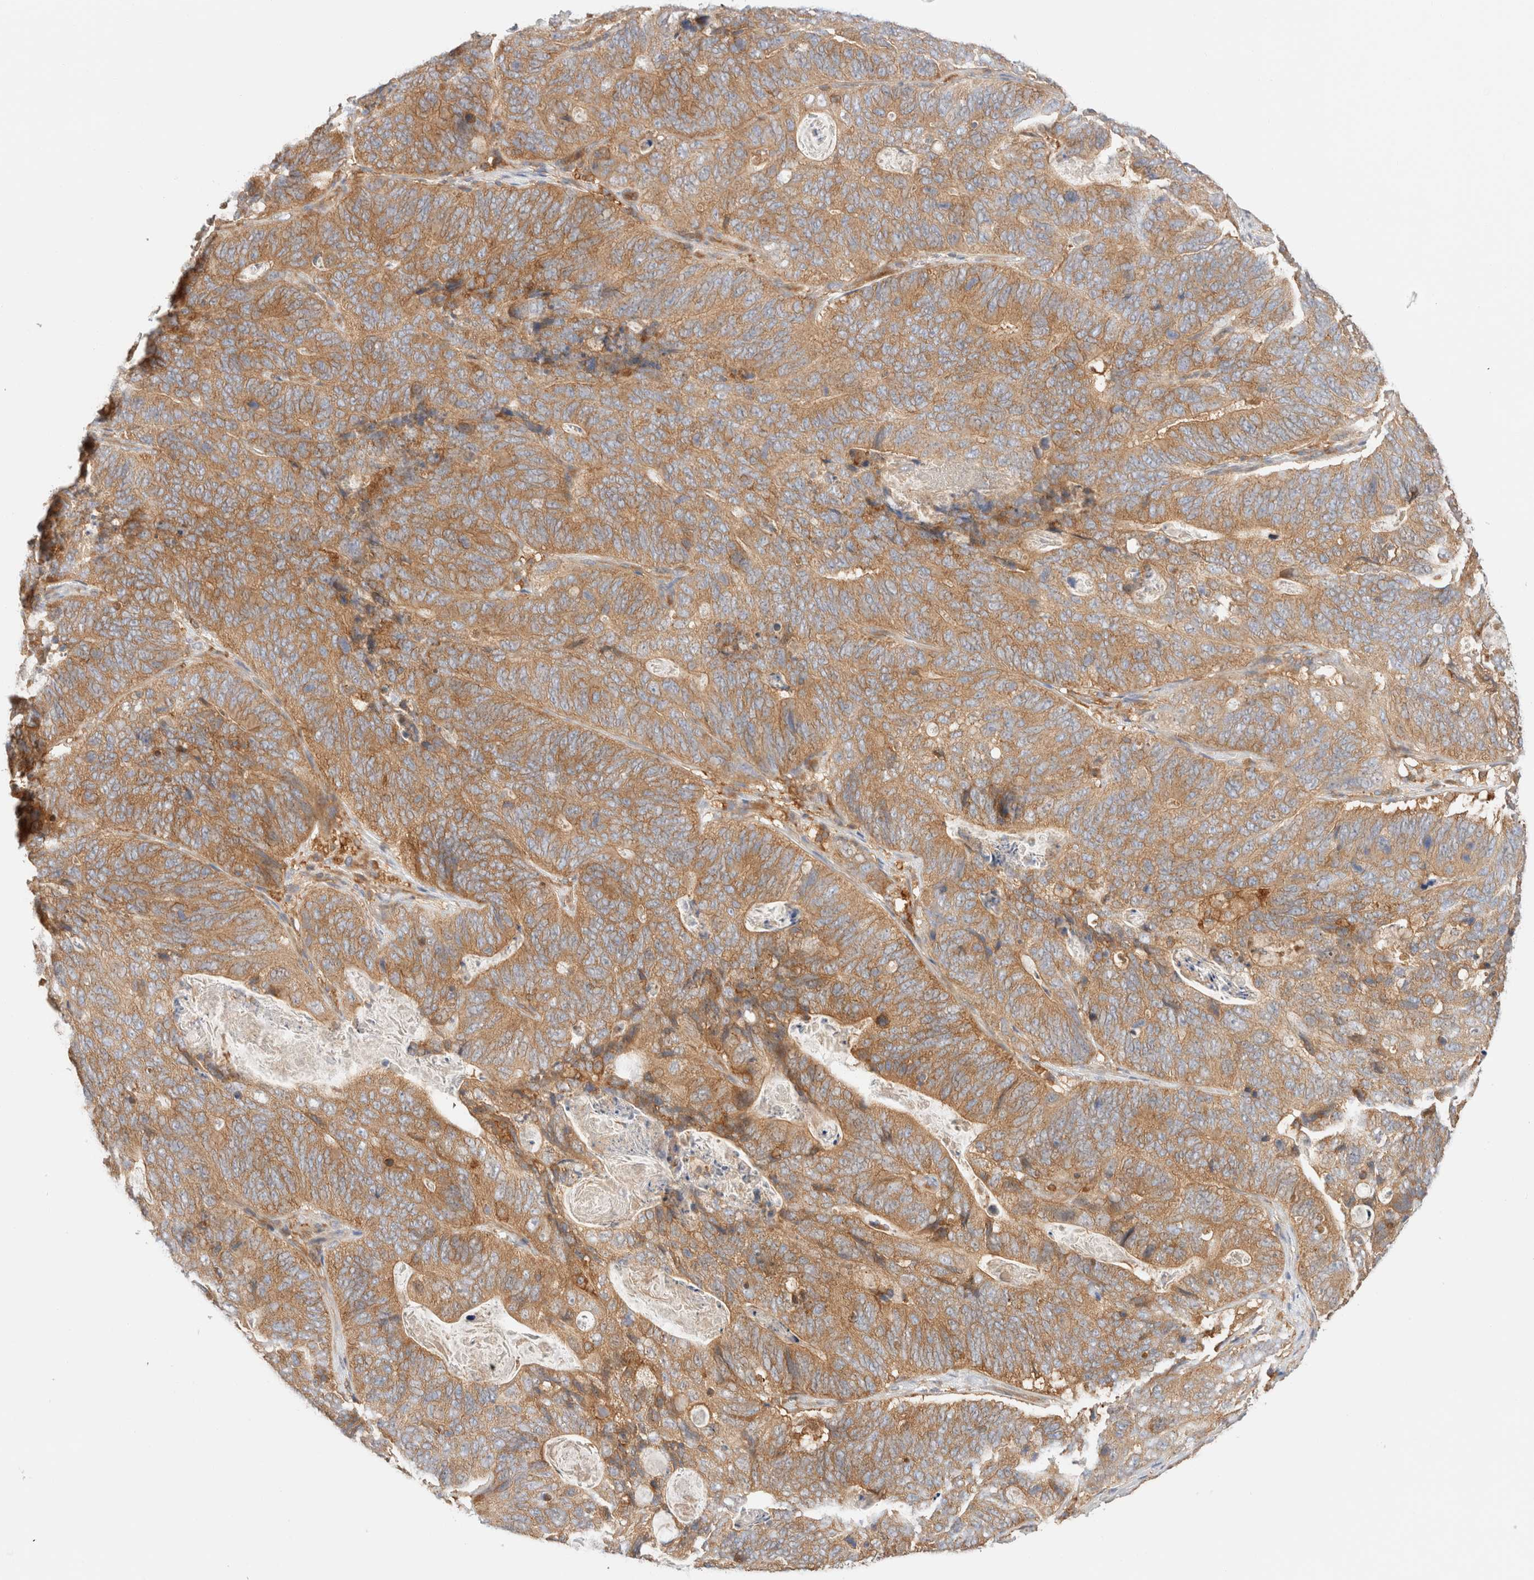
{"staining": {"intensity": "moderate", "quantity": ">75%", "location": "cytoplasmic/membranous"}, "tissue": "stomach cancer", "cell_type": "Tumor cells", "image_type": "cancer", "snomed": [{"axis": "morphology", "description": "Normal tissue, NOS"}, {"axis": "morphology", "description": "Adenocarcinoma, NOS"}, {"axis": "topography", "description": "Stomach"}], "caption": "About >75% of tumor cells in stomach cancer reveal moderate cytoplasmic/membranous protein staining as visualized by brown immunohistochemical staining.", "gene": "RABEP1", "patient": {"sex": "female", "age": 89}}